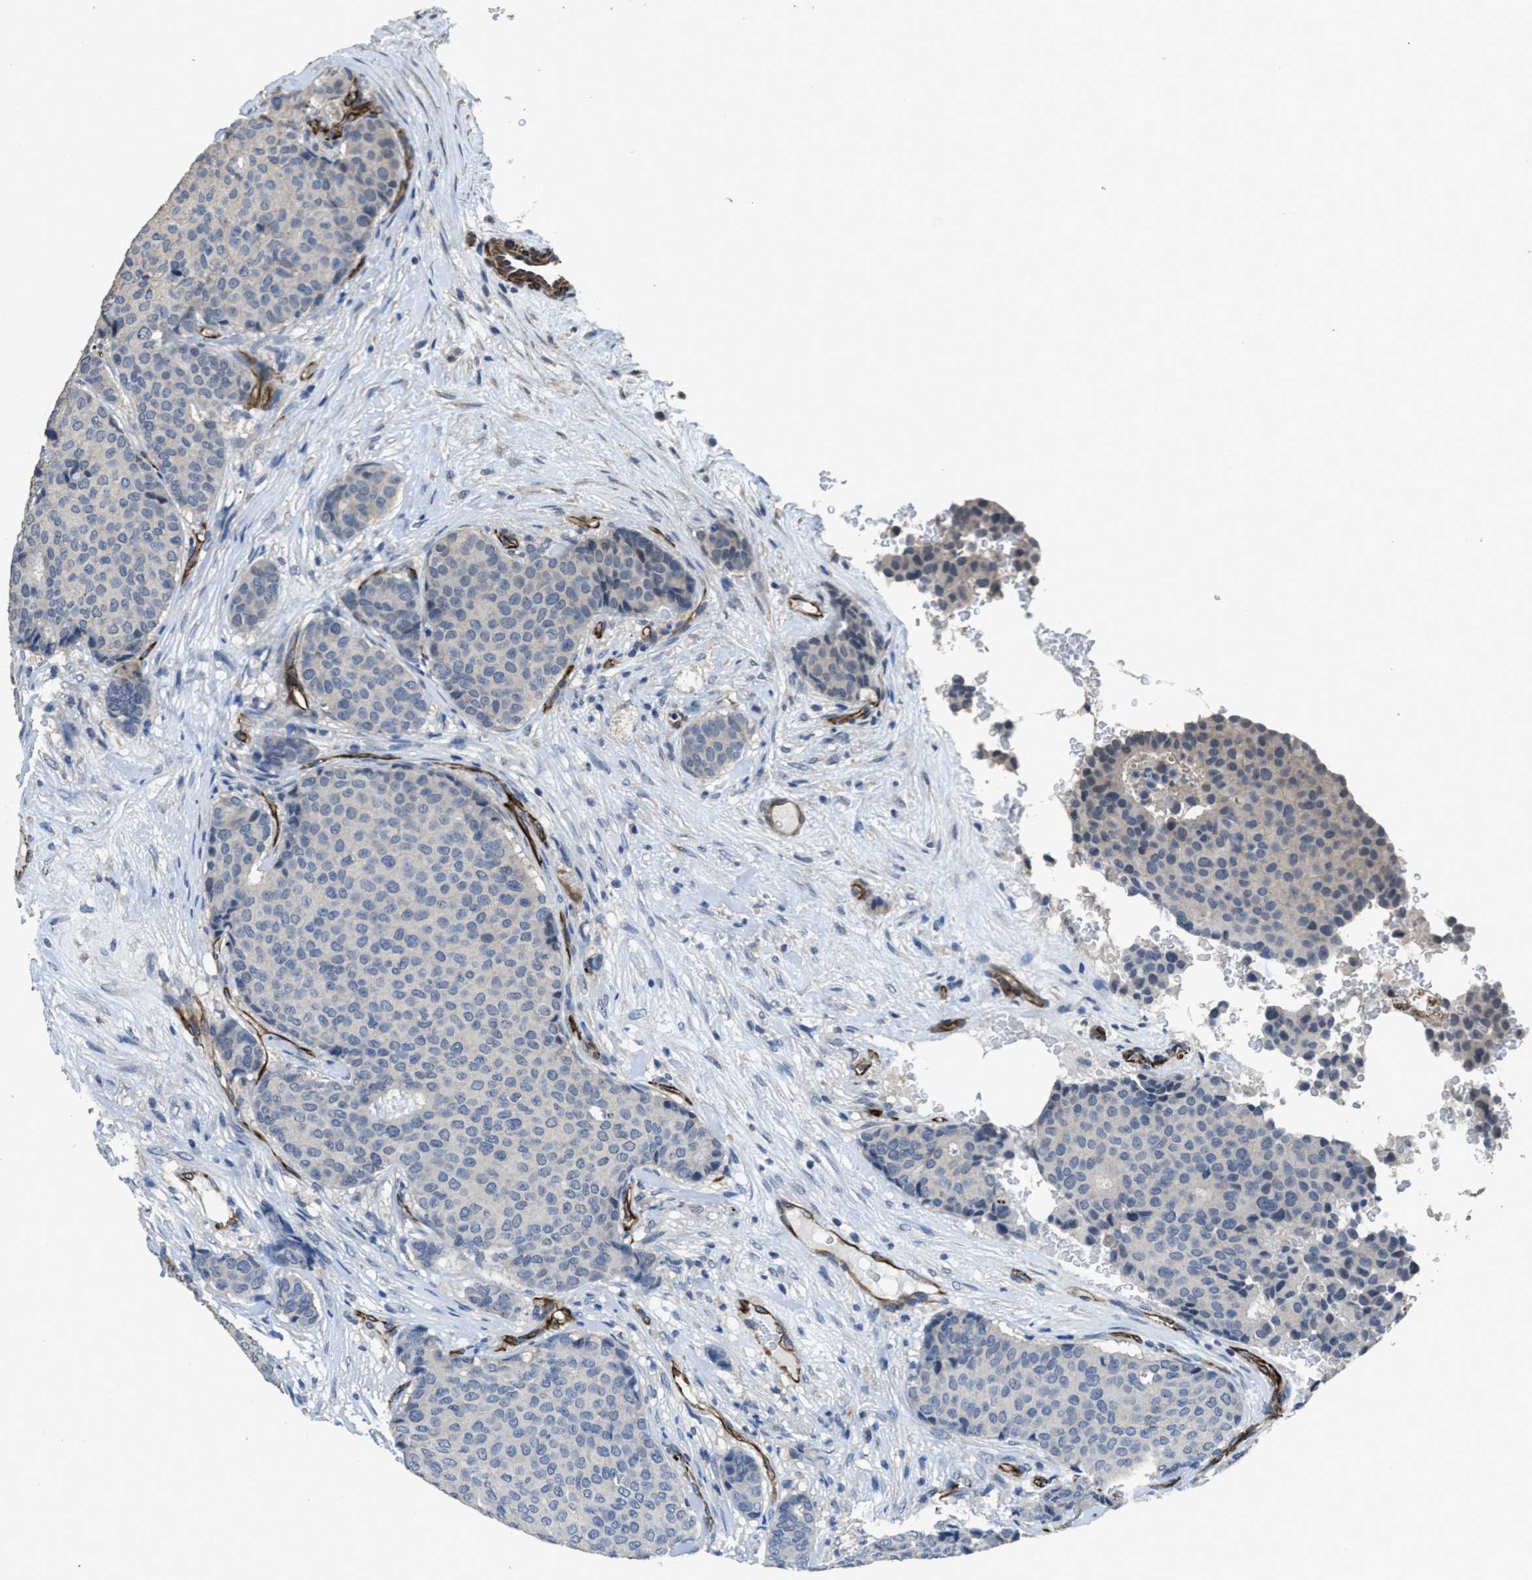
{"staining": {"intensity": "negative", "quantity": "none", "location": "none"}, "tissue": "breast cancer", "cell_type": "Tumor cells", "image_type": "cancer", "snomed": [{"axis": "morphology", "description": "Duct carcinoma"}, {"axis": "topography", "description": "Breast"}], "caption": "Tumor cells are negative for protein expression in human breast cancer.", "gene": "SYNM", "patient": {"sex": "female", "age": 75}}